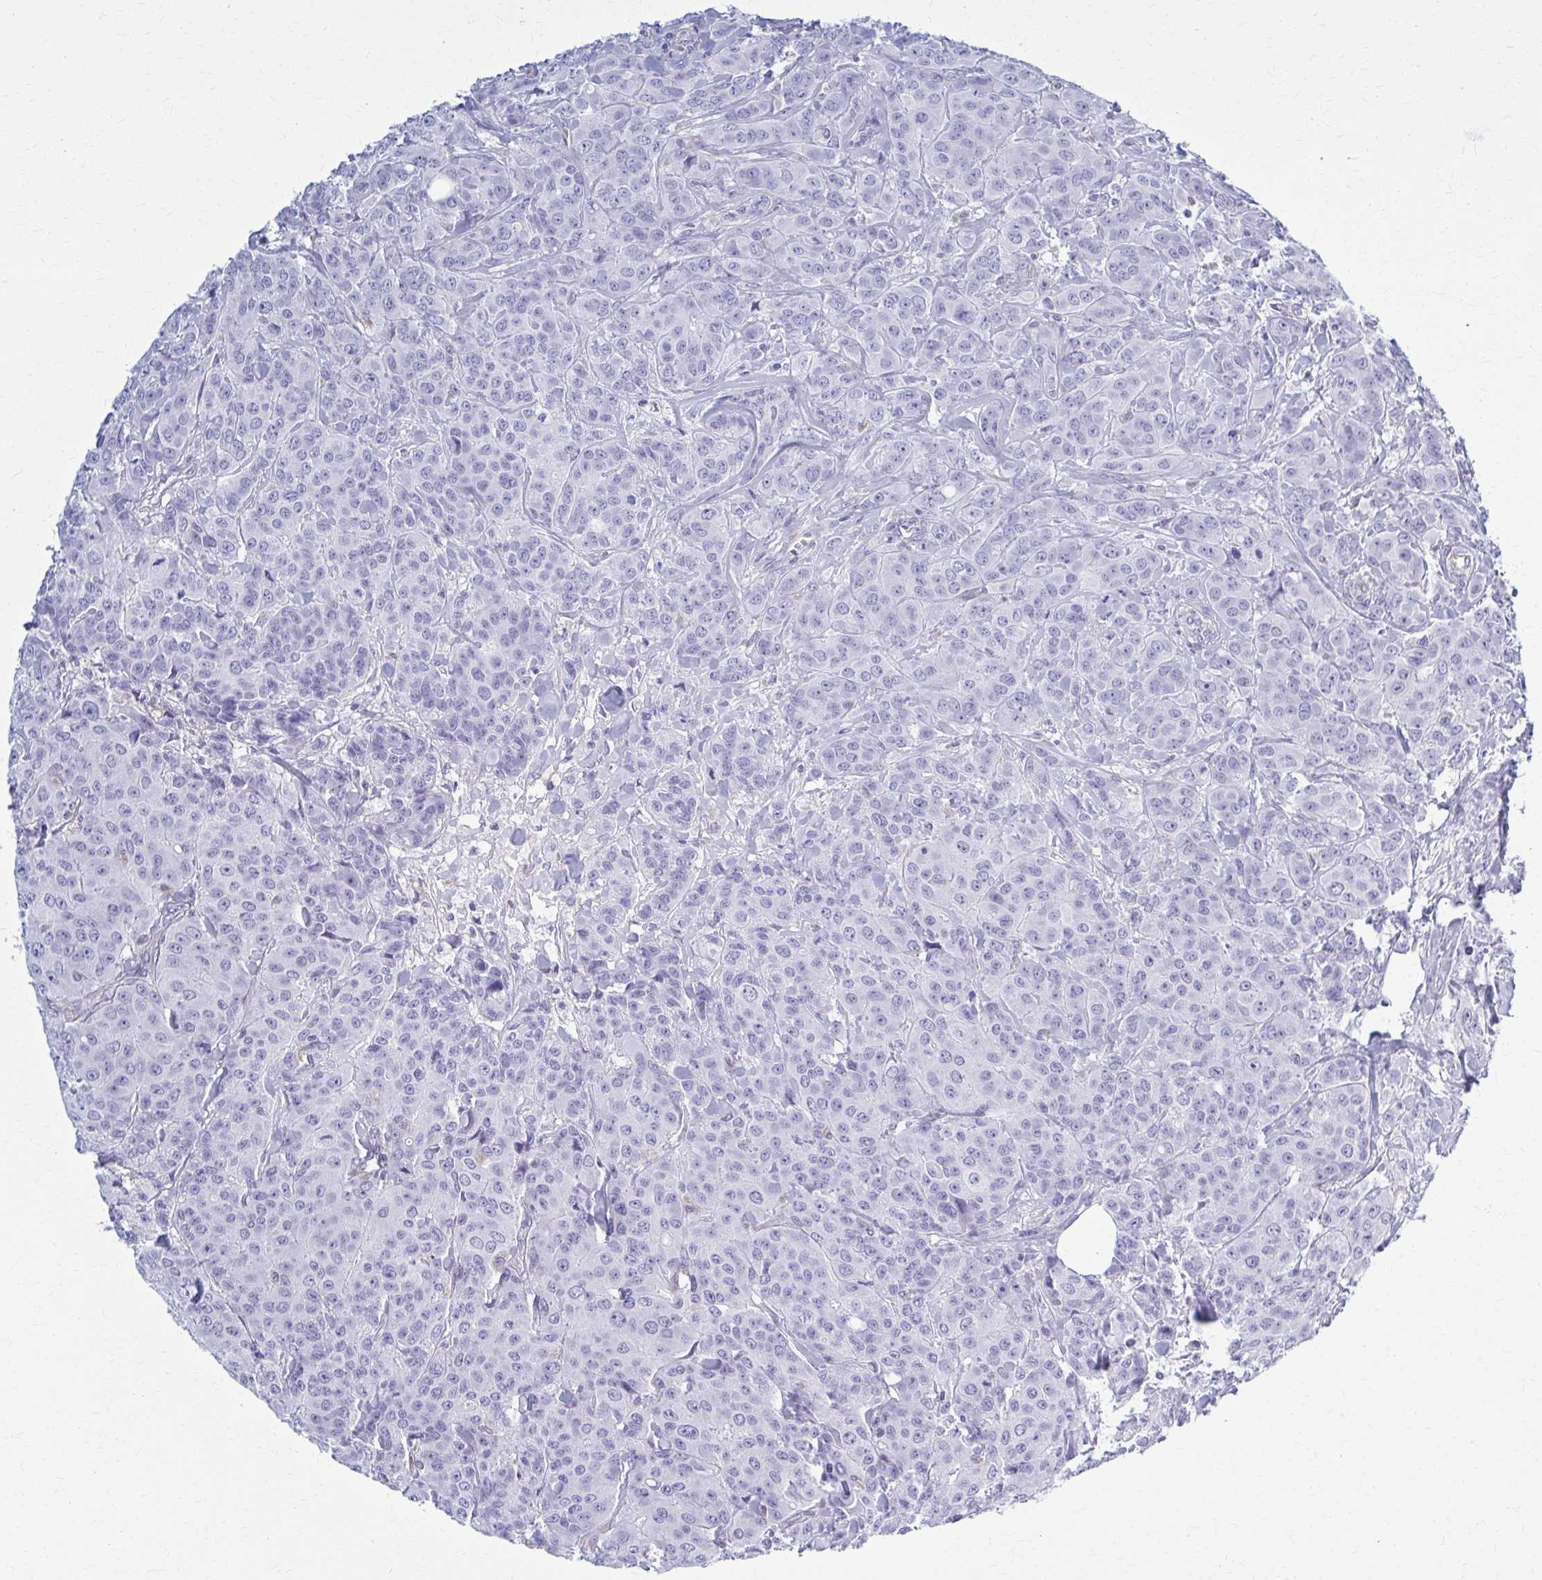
{"staining": {"intensity": "negative", "quantity": "none", "location": "none"}, "tissue": "breast cancer", "cell_type": "Tumor cells", "image_type": "cancer", "snomed": [{"axis": "morphology", "description": "Normal tissue, NOS"}, {"axis": "morphology", "description": "Duct carcinoma"}, {"axis": "topography", "description": "Breast"}], "caption": "Breast infiltrating ductal carcinoma was stained to show a protein in brown. There is no significant staining in tumor cells.", "gene": "GFAP", "patient": {"sex": "female", "age": 43}}